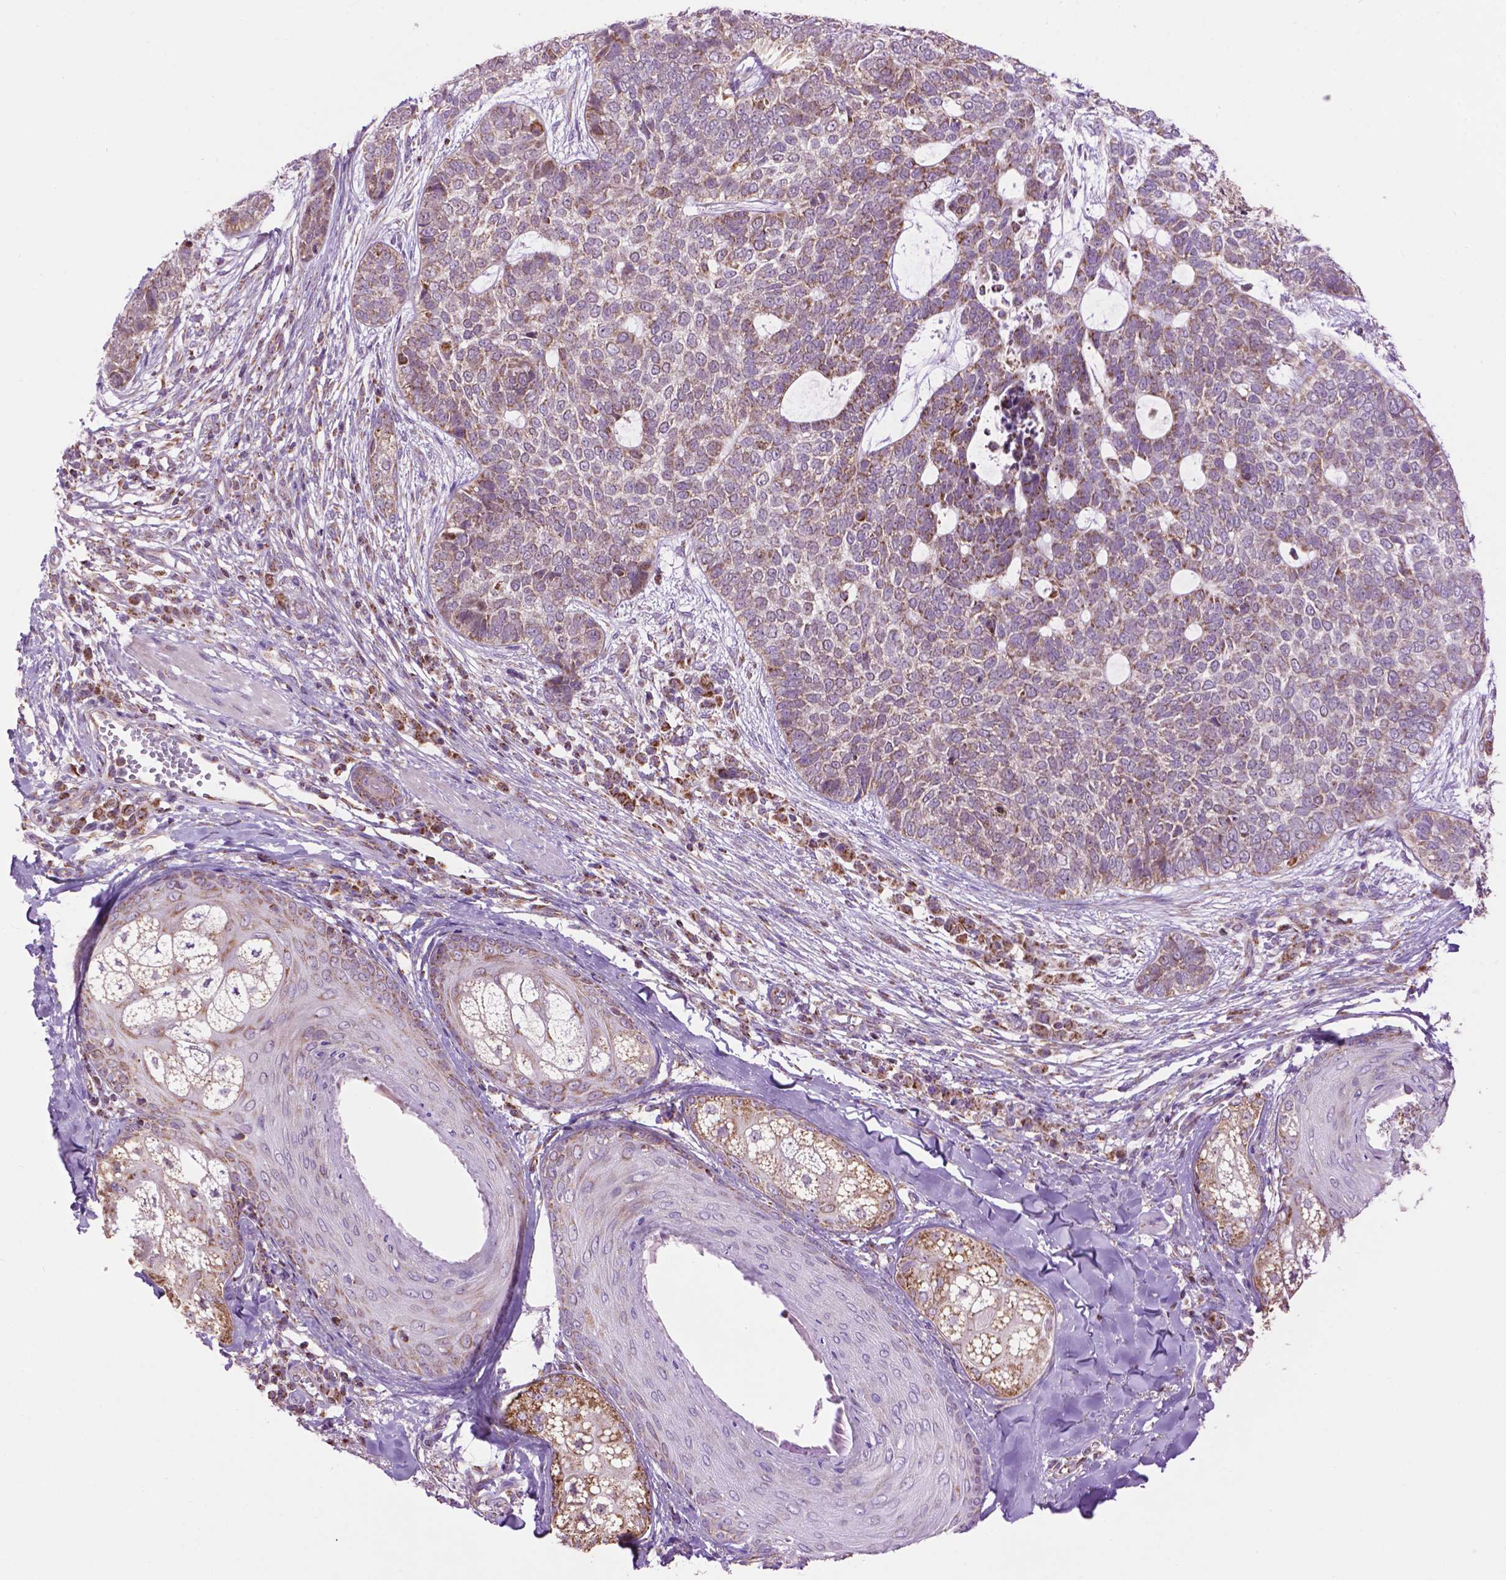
{"staining": {"intensity": "weak", "quantity": "<25%", "location": "cytoplasmic/membranous"}, "tissue": "skin cancer", "cell_type": "Tumor cells", "image_type": "cancer", "snomed": [{"axis": "morphology", "description": "Basal cell carcinoma"}, {"axis": "topography", "description": "Skin"}], "caption": "Tumor cells show no significant expression in skin cancer (basal cell carcinoma).", "gene": "PYCR3", "patient": {"sex": "female", "age": 69}}